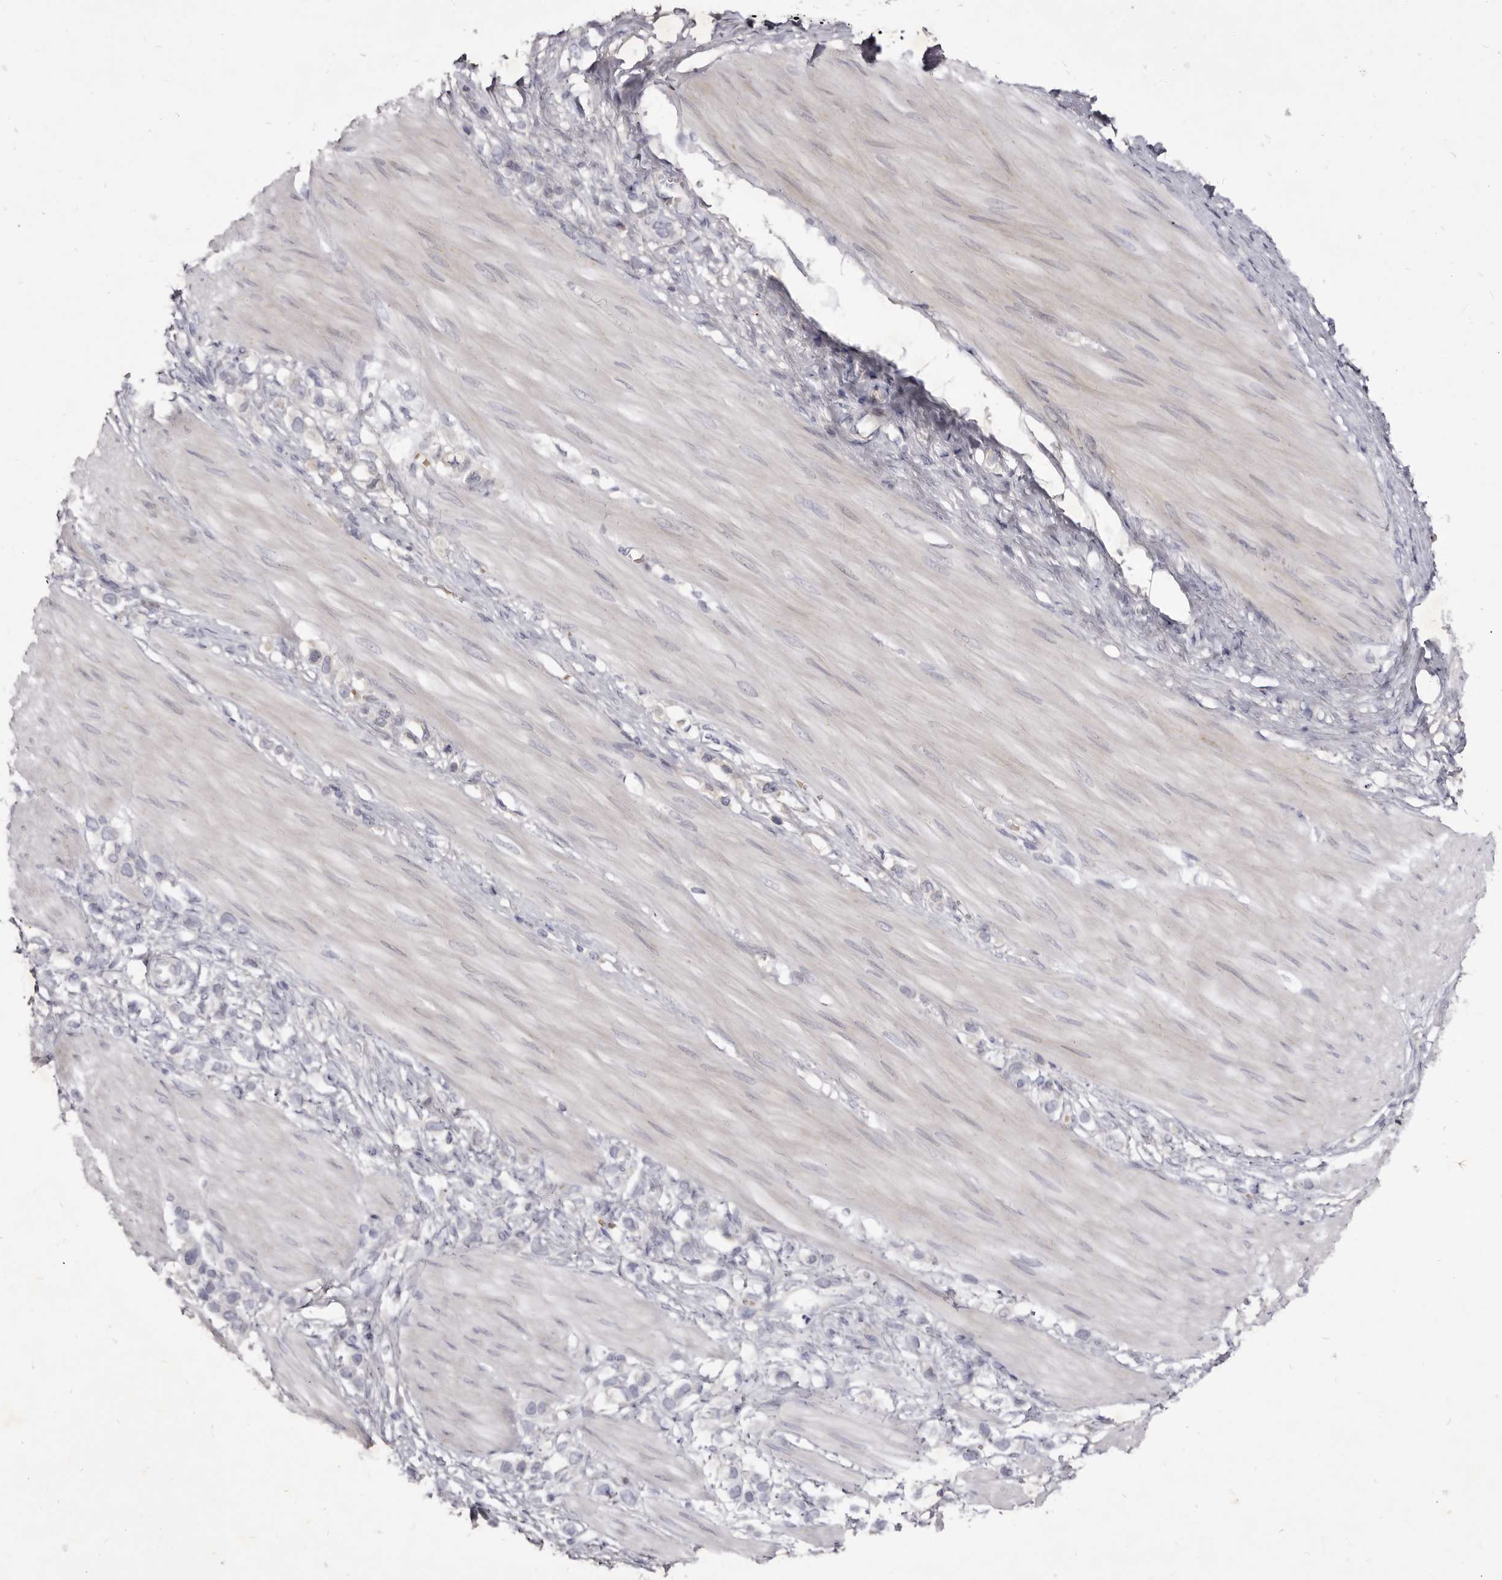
{"staining": {"intensity": "negative", "quantity": "none", "location": "none"}, "tissue": "stomach cancer", "cell_type": "Tumor cells", "image_type": "cancer", "snomed": [{"axis": "morphology", "description": "Adenocarcinoma, NOS"}, {"axis": "topography", "description": "Stomach"}], "caption": "A high-resolution photomicrograph shows IHC staining of stomach cancer, which exhibits no significant positivity in tumor cells.", "gene": "KIF2B", "patient": {"sex": "female", "age": 65}}